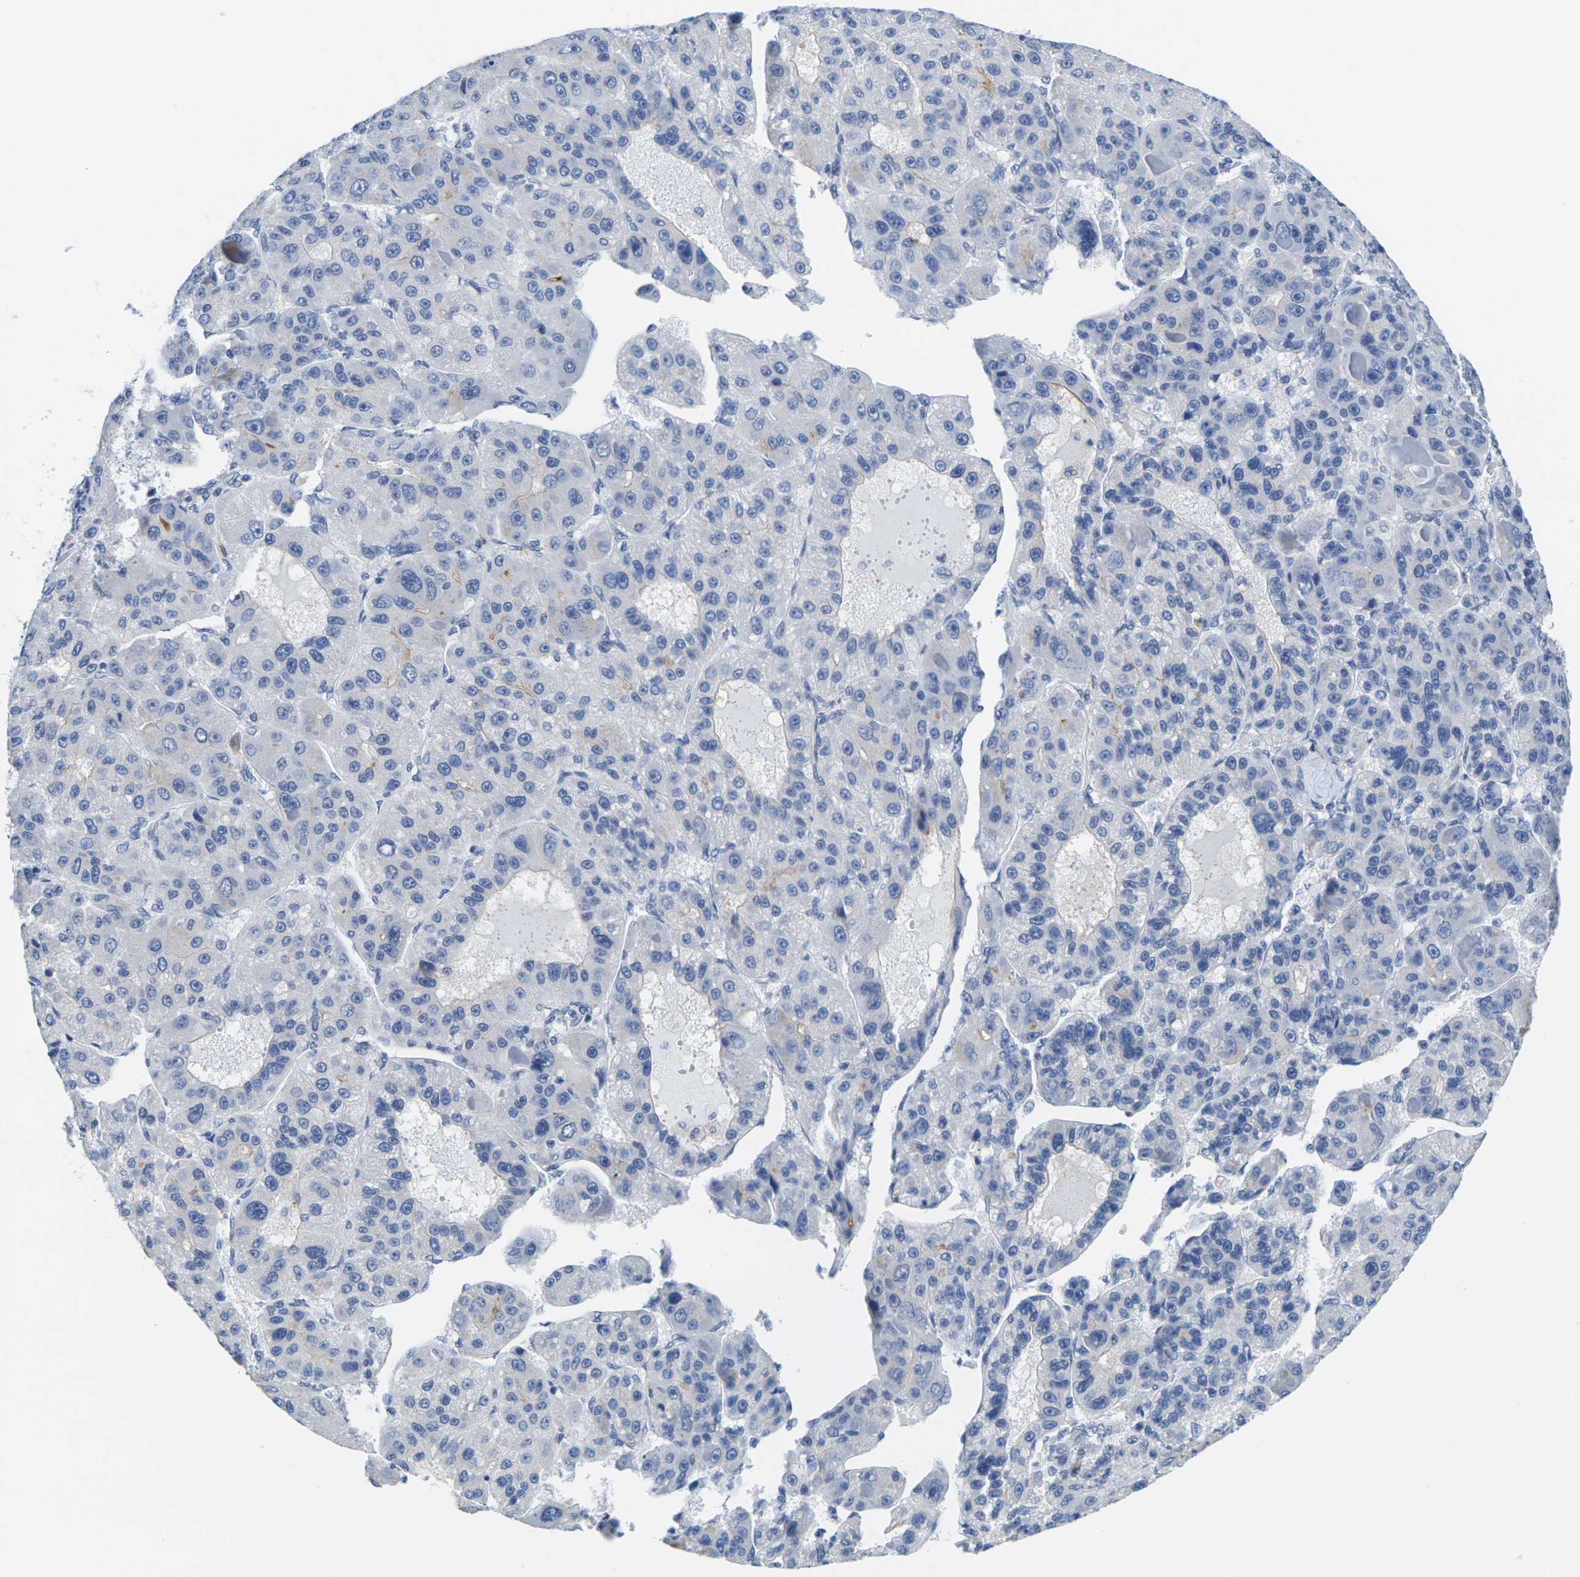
{"staining": {"intensity": "moderate", "quantity": "<25%", "location": "cytoplasmic/membranous"}, "tissue": "liver cancer", "cell_type": "Tumor cells", "image_type": "cancer", "snomed": [{"axis": "morphology", "description": "Carcinoma, Hepatocellular, NOS"}, {"axis": "topography", "description": "Liver"}], "caption": "A high-resolution photomicrograph shows immunohistochemistry staining of liver cancer, which demonstrates moderate cytoplasmic/membranous staining in about <25% of tumor cells. (Brightfield microscopy of DAB IHC at high magnification).", "gene": "CRK", "patient": {"sex": "male", "age": 76}}